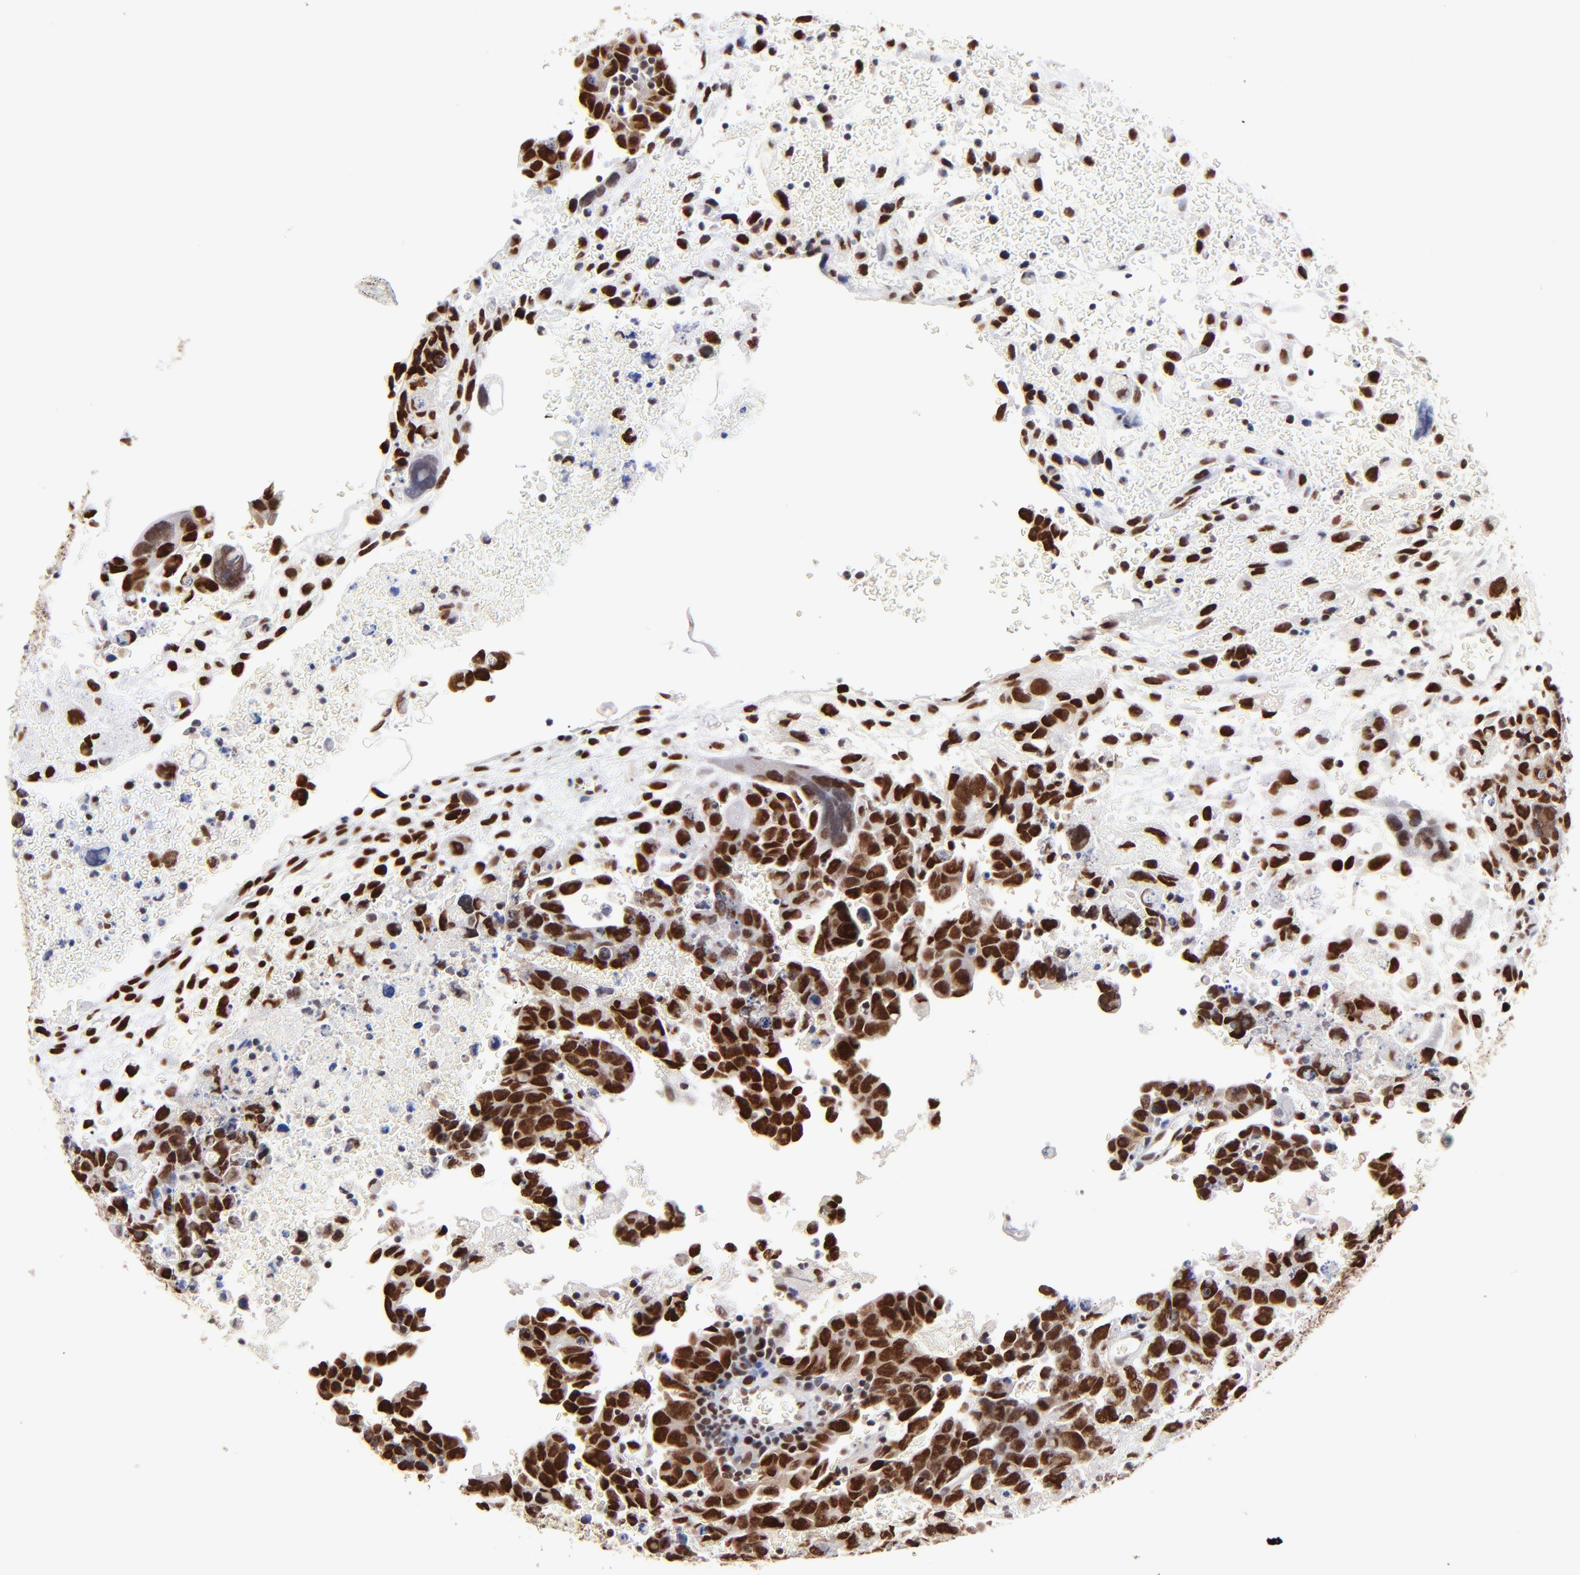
{"staining": {"intensity": "strong", "quantity": ">75%", "location": "nuclear"}, "tissue": "testis cancer", "cell_type": "Tumor cells", "image_type": "cancer", "snomed": [{"axis": "morphology", "description": "Carcinoma, Embryonal, NOS"}, {"axis": "topography", "description": "Testis"}], "caption": "Testis cancer (embryonal carcinoma) stained for a protein demonstrates strong nuclear positivity in tumor cells.", "gene": "ZMYM3", "patient": {"sex": "male", "age": 28}}